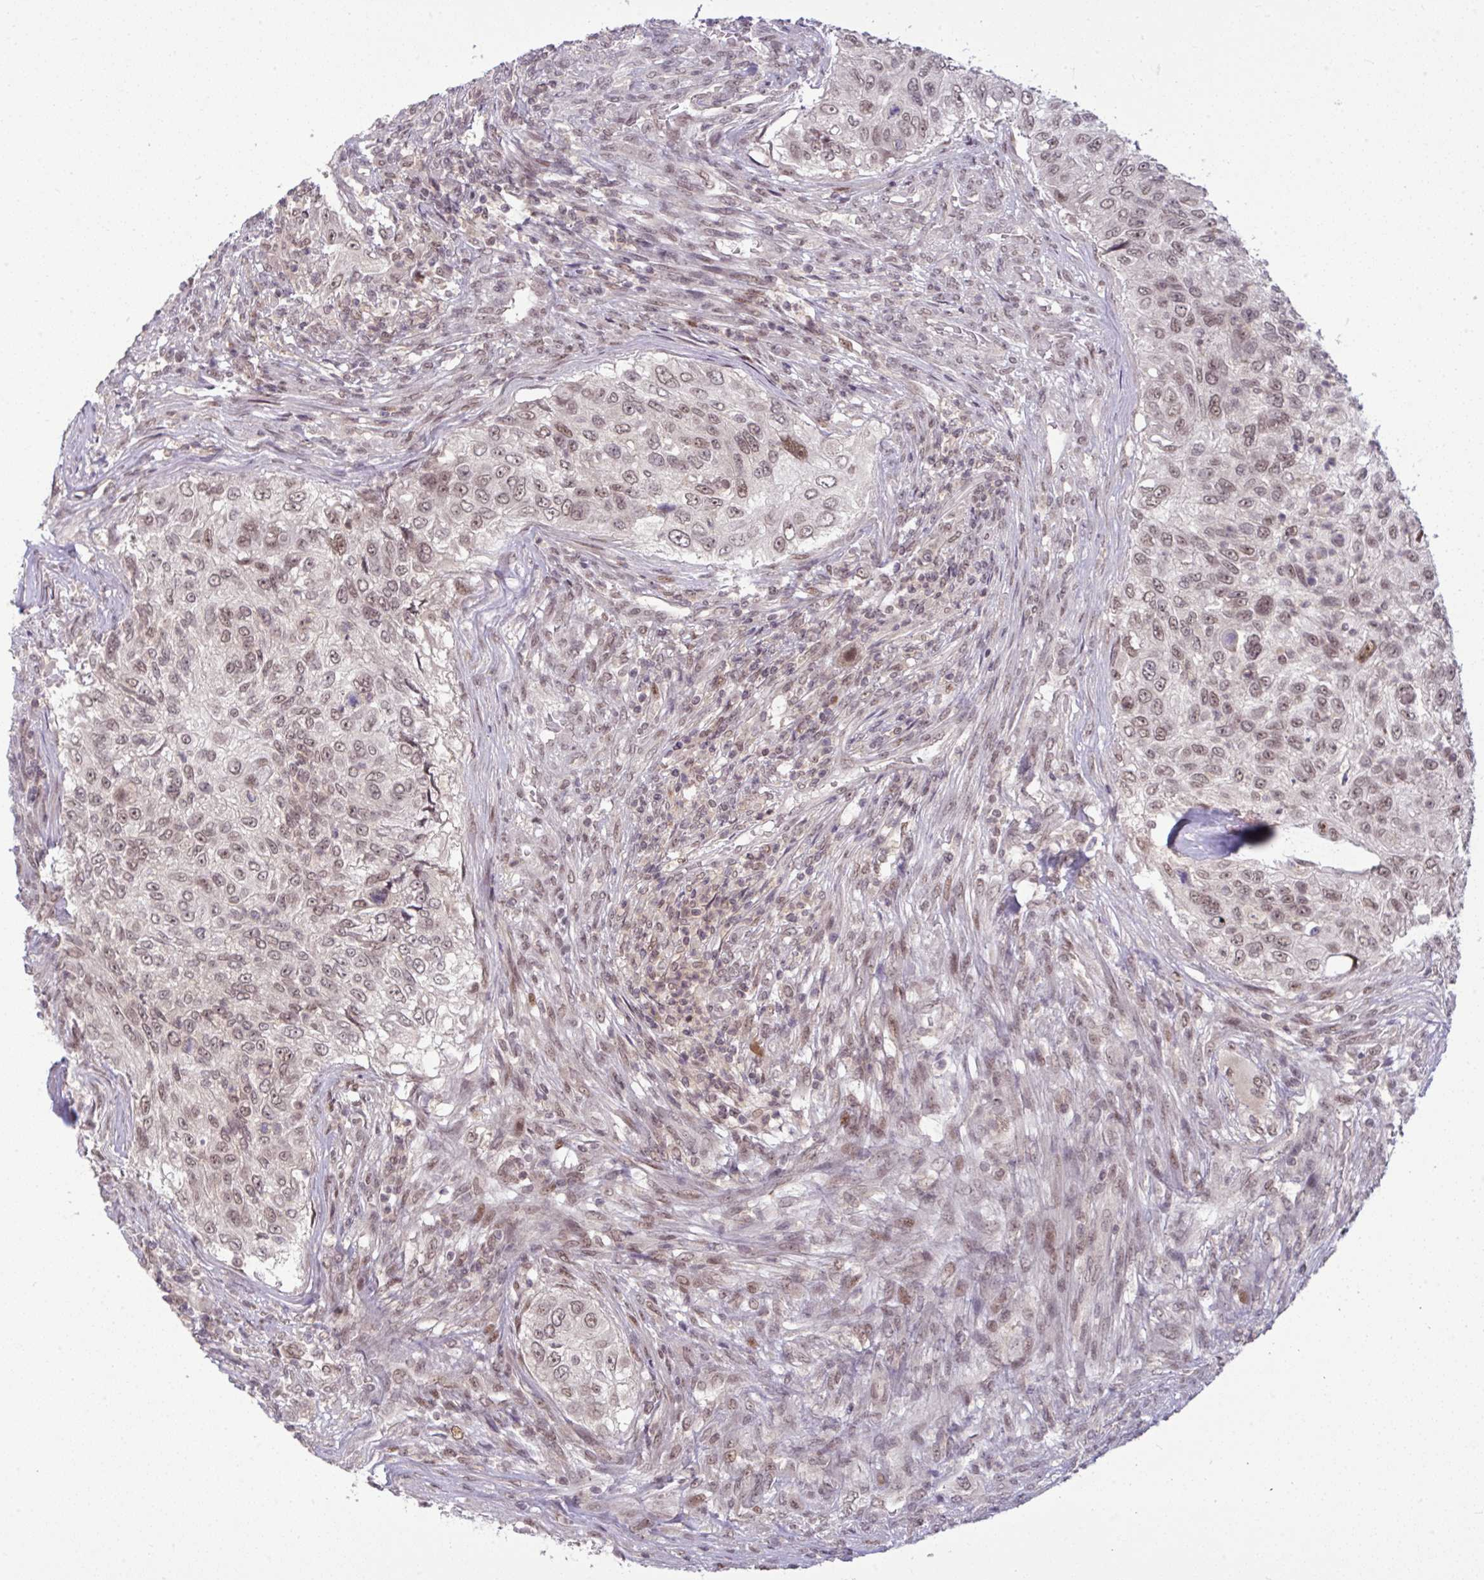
{"staining": {"intensity": "moderate", "quantity": ">75%", "location": "nuclear"}, "tissue": "urothelial cancer", "cell_type": "Tumor cells", "image_type": "cancer", "snomed": [{"axis": "morphology", "description": "Urothelial carcinoma, High grade"}, {"axis": "topography", "description": "Urinary bladder"}], "caption": "Immunohistochemical staining of urothelial cancer demonstrates moderate nuclear protein expression in approximately >75% of tumor cells.", "gene": "KLF2", "patient": {"sex": "female", "age": 60}}